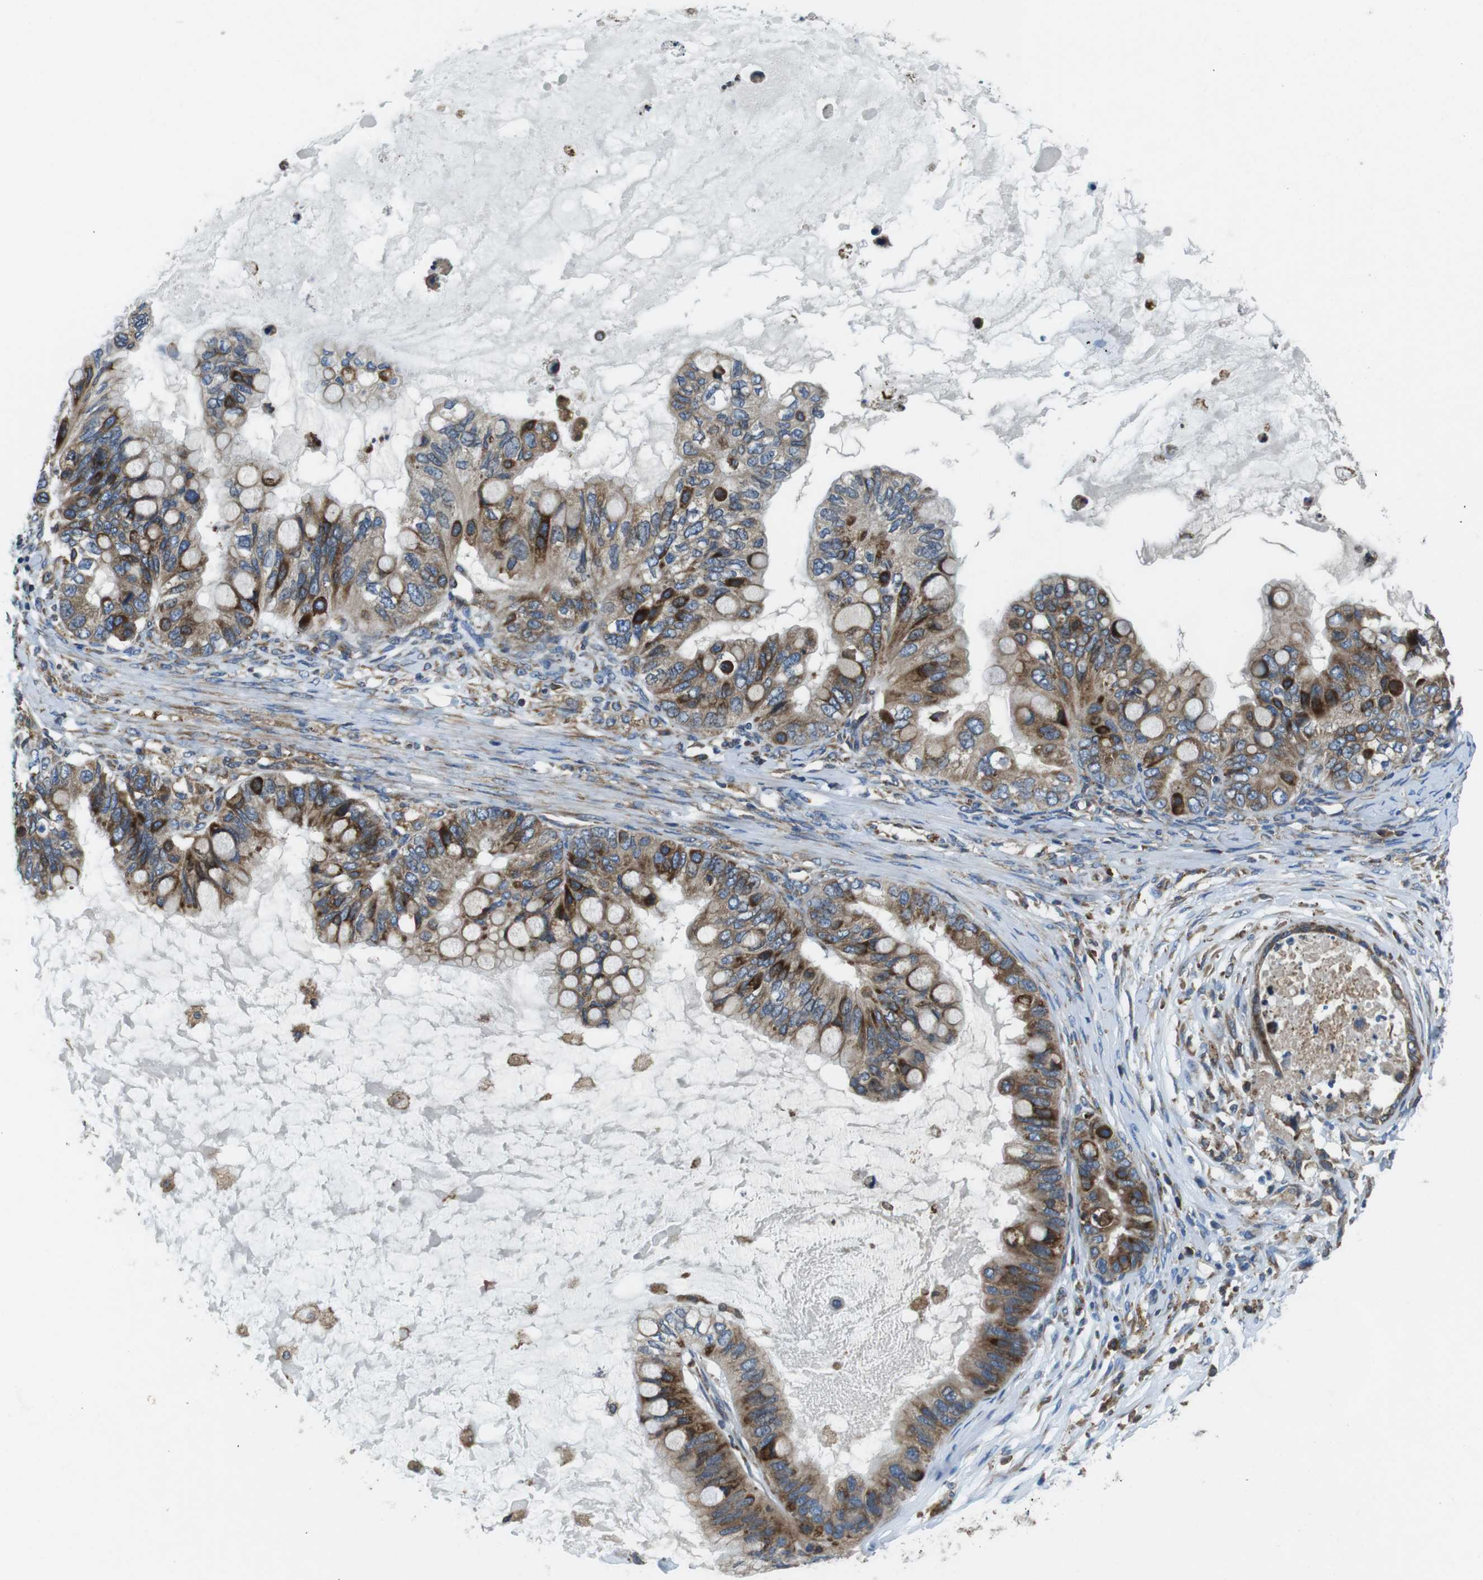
{"staining": {"intensity": "moderate", "quantity": ">75%", "location": "cytoplasmic/membranous"}, "tissue": "ovarian cancer", "cell_type": "Tumor cells", "image_type": "cancer", "snomed": [{"axis": "morphology", "description": "Cystadenocarcinoma, mucinous, NOS"}, {"axis": "topography", "description": "Ovary"}], "caption": "Mucinous cystadenocarcinoma (ovarian) stained with a protein marker exhibits moderate staining in tumor cells.", "gene": "UGGT1", "patient": {"sex": "female", "age": 80}}